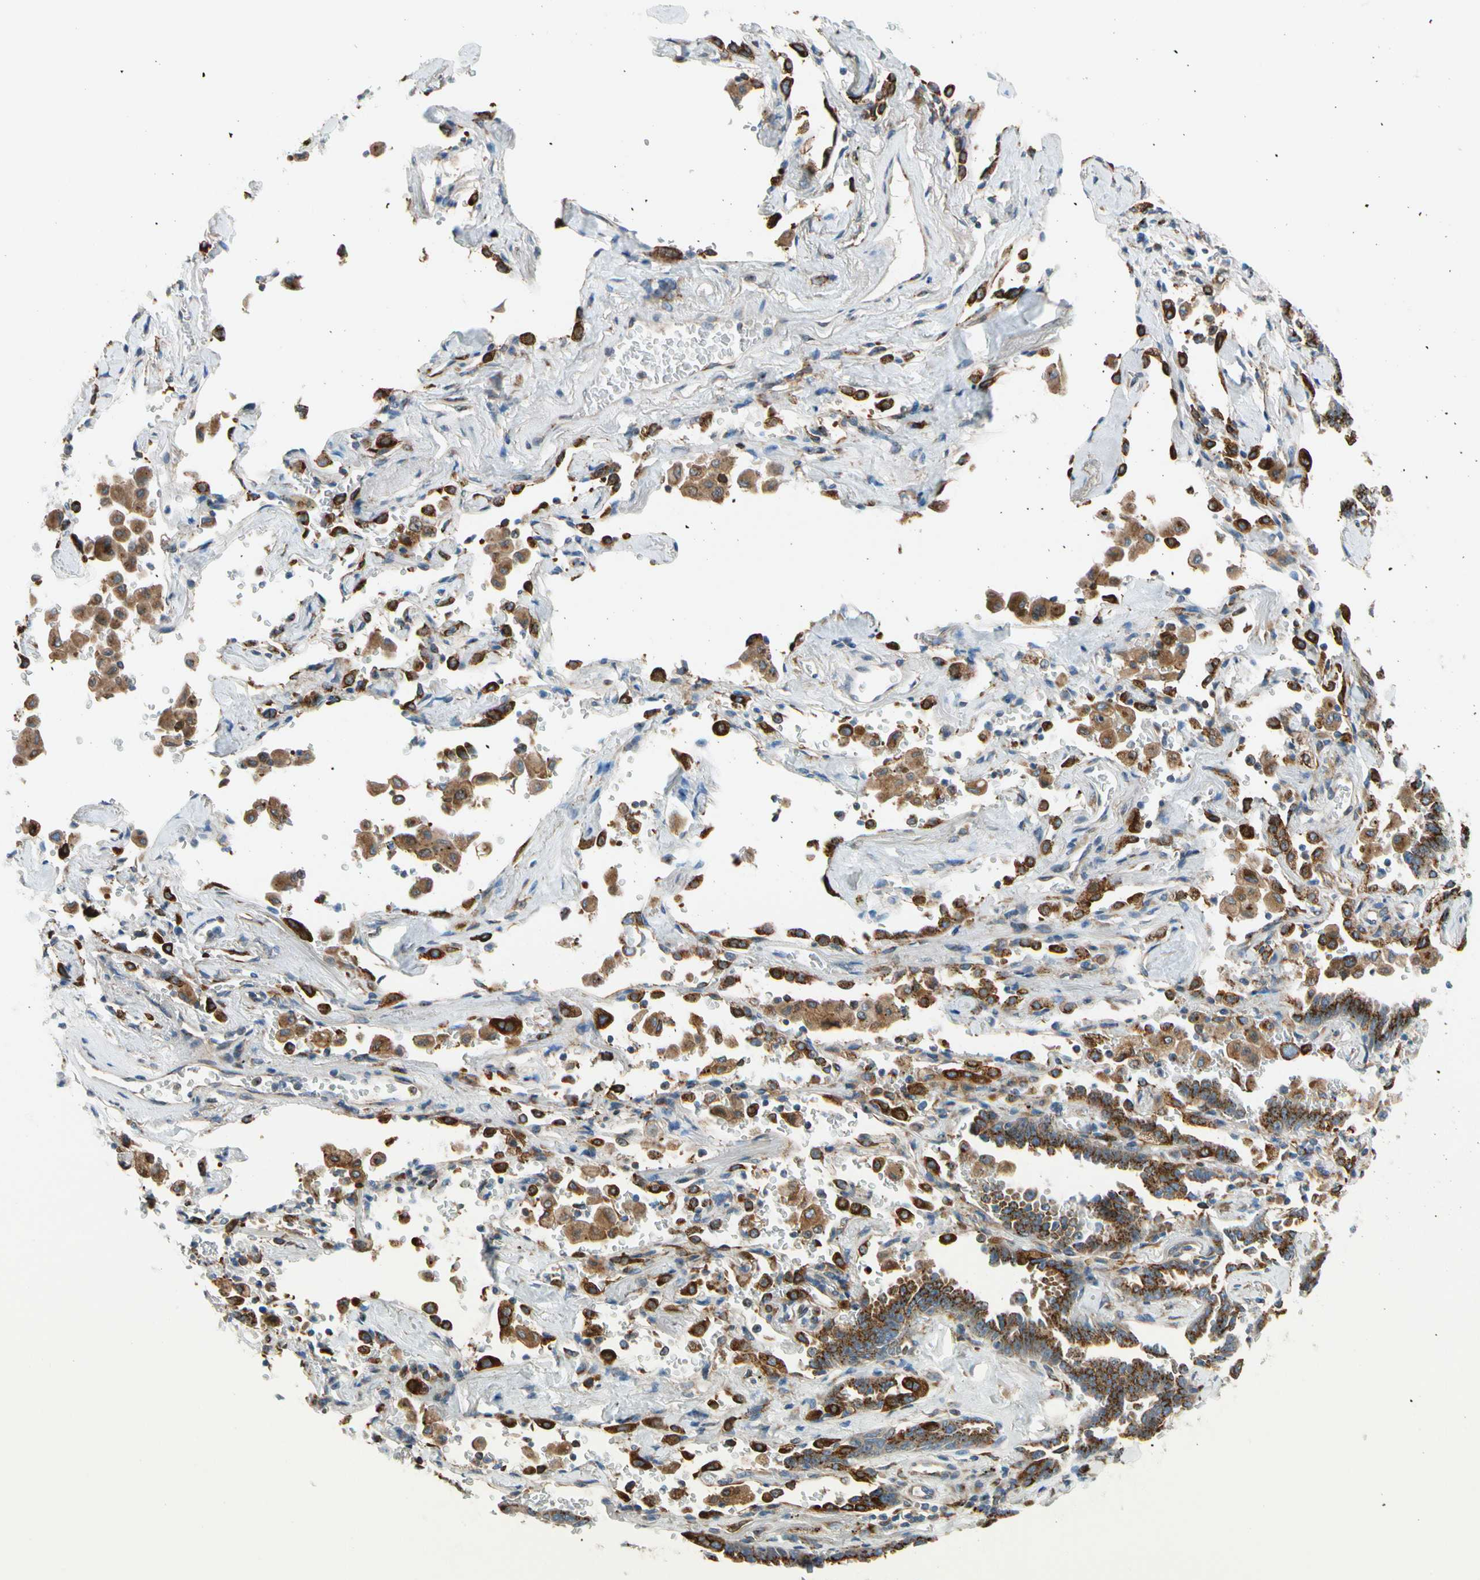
{"staining": {"intensity": "strong", "quantity": ">75%", "location": "cytoplasmic/membranous"}, "tissue": "lung cancer", "cell_type": "Tumor cells", "image_type": "cancer", "snomed": [{"axis": "morphology", "description": "Adenocarcinoma, NOS"}, {"axis": "topography", "description": "Lung"}], "caption": "Strong cytoplasmic/membranous protein positivity is identified in about >75% of tumor cells in lung cancer.", "gene": "NUCB1", "patient": {"sex": "female", "age": 64}}